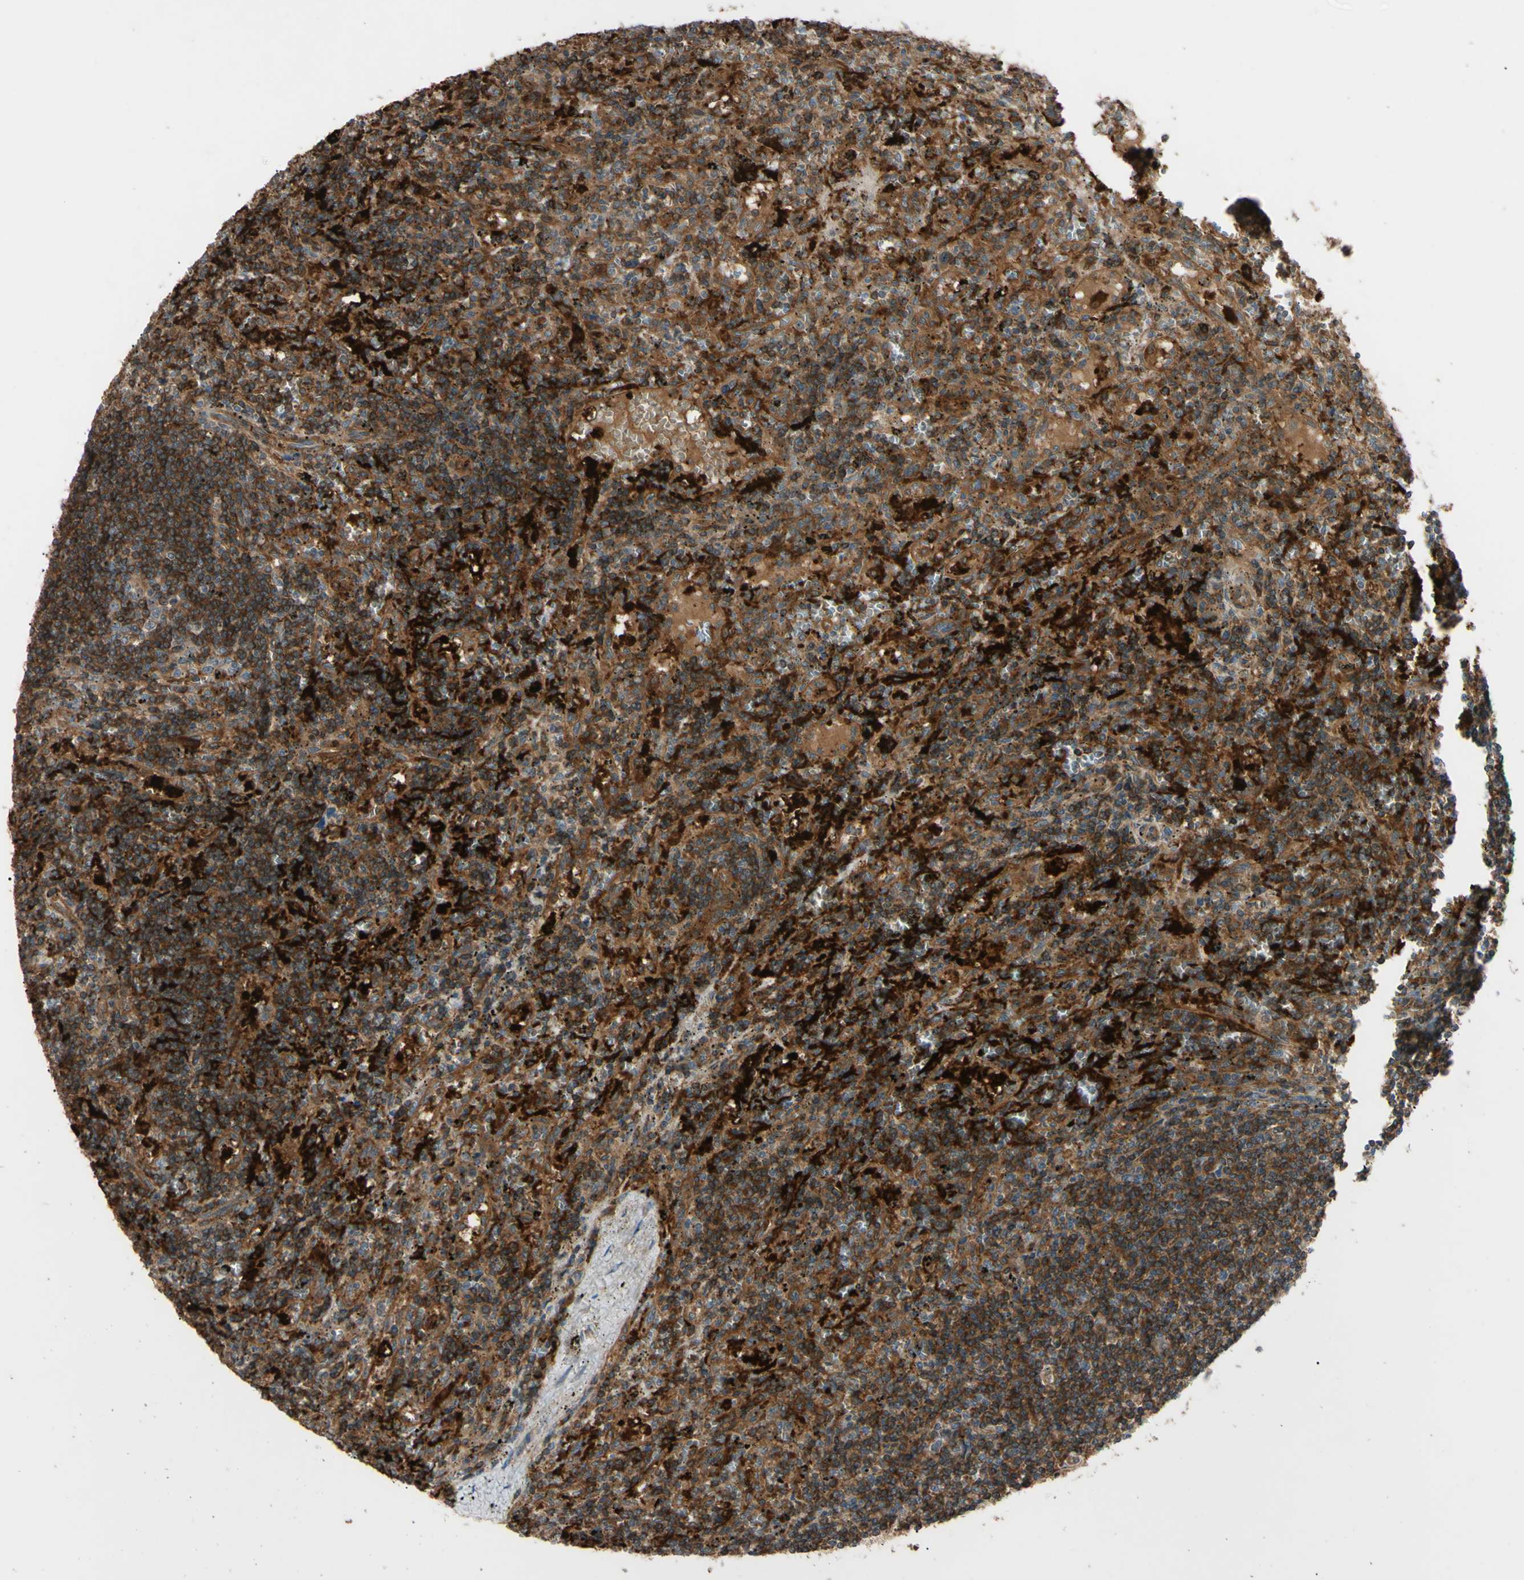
{"staining": {"intensity": "strong", "quantity": ">75%", "location": "cytoplasmic/membranous"}, "tissue": "lymphoma", "cell_type": "Tumor cells", "image_type": "cancer", "snomed": [{"axis": "morphology", "description": "Malignant lymphoma, non-Hodgkin's type, Low grade"}, {"axis": "topography", "description": "Spleen"}], "caption": "DAB (3,3'-diaminobenzidine) immunohistochemical staining of lymphoma demonstrates strong cytoplasmic/membranous protein expression in approximately >75% of tumor cells.", "gene": "PTPN12", "patient": {"sex": "male", "age": 76}}